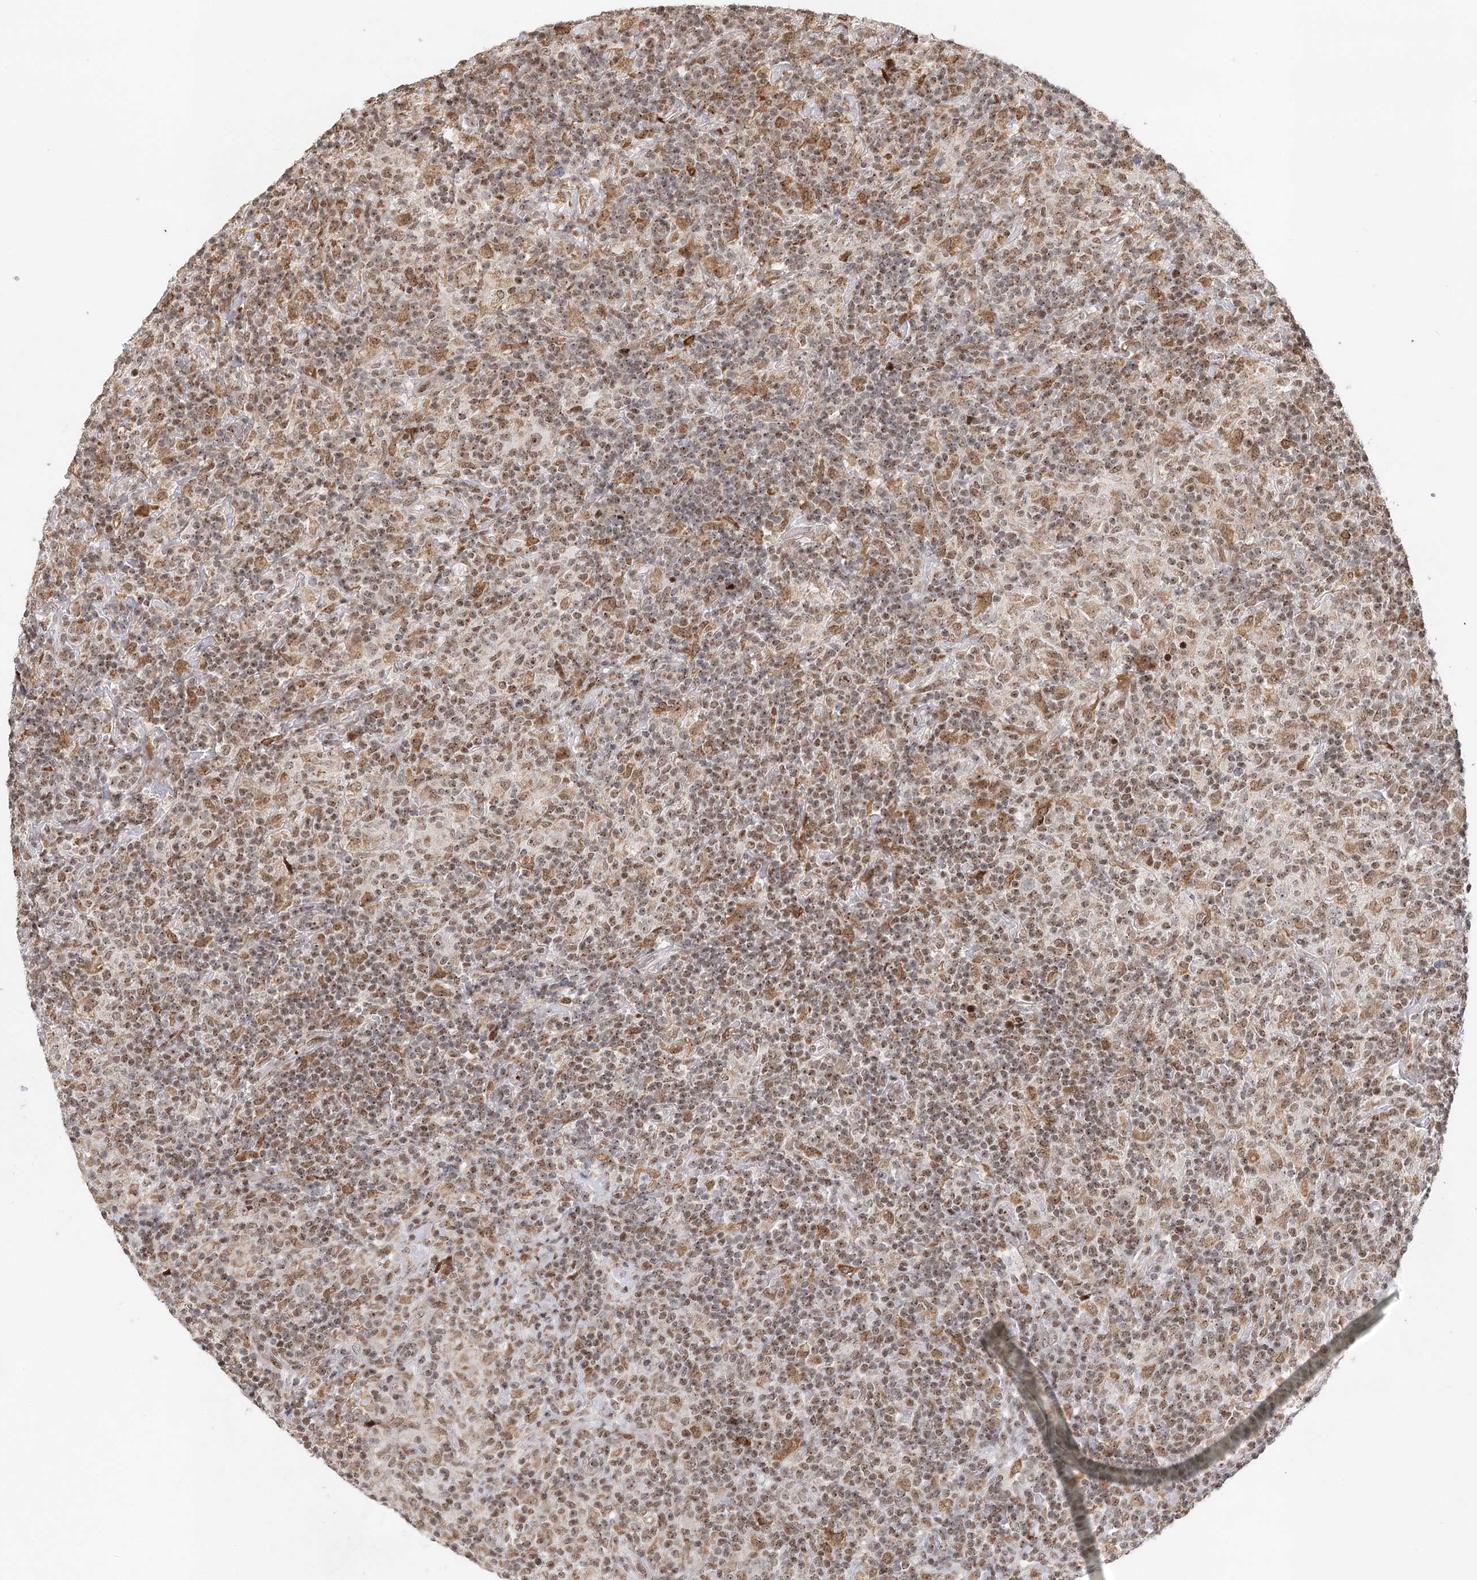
{"staining": {"intensity": "moderate", "quantity": ">75%", "location": "nuclear"}, "tissue": "lymphoma", "cell_type": "Tumor cells", "image_type": "cancer", "snomed": [{"axis": "morphology", "description": "Hodgkin's disease, NOS"}, {"axis": "topography", "description": "Lymph node"}], "caption": "This is an image of immunohistochemistry (IHC) staining of Hodgkin's disease, which shows moderate staining in the nuclear of tumor cells.", "gene": "BNIP5", "patient": {"sex": "male", "age": 70}}